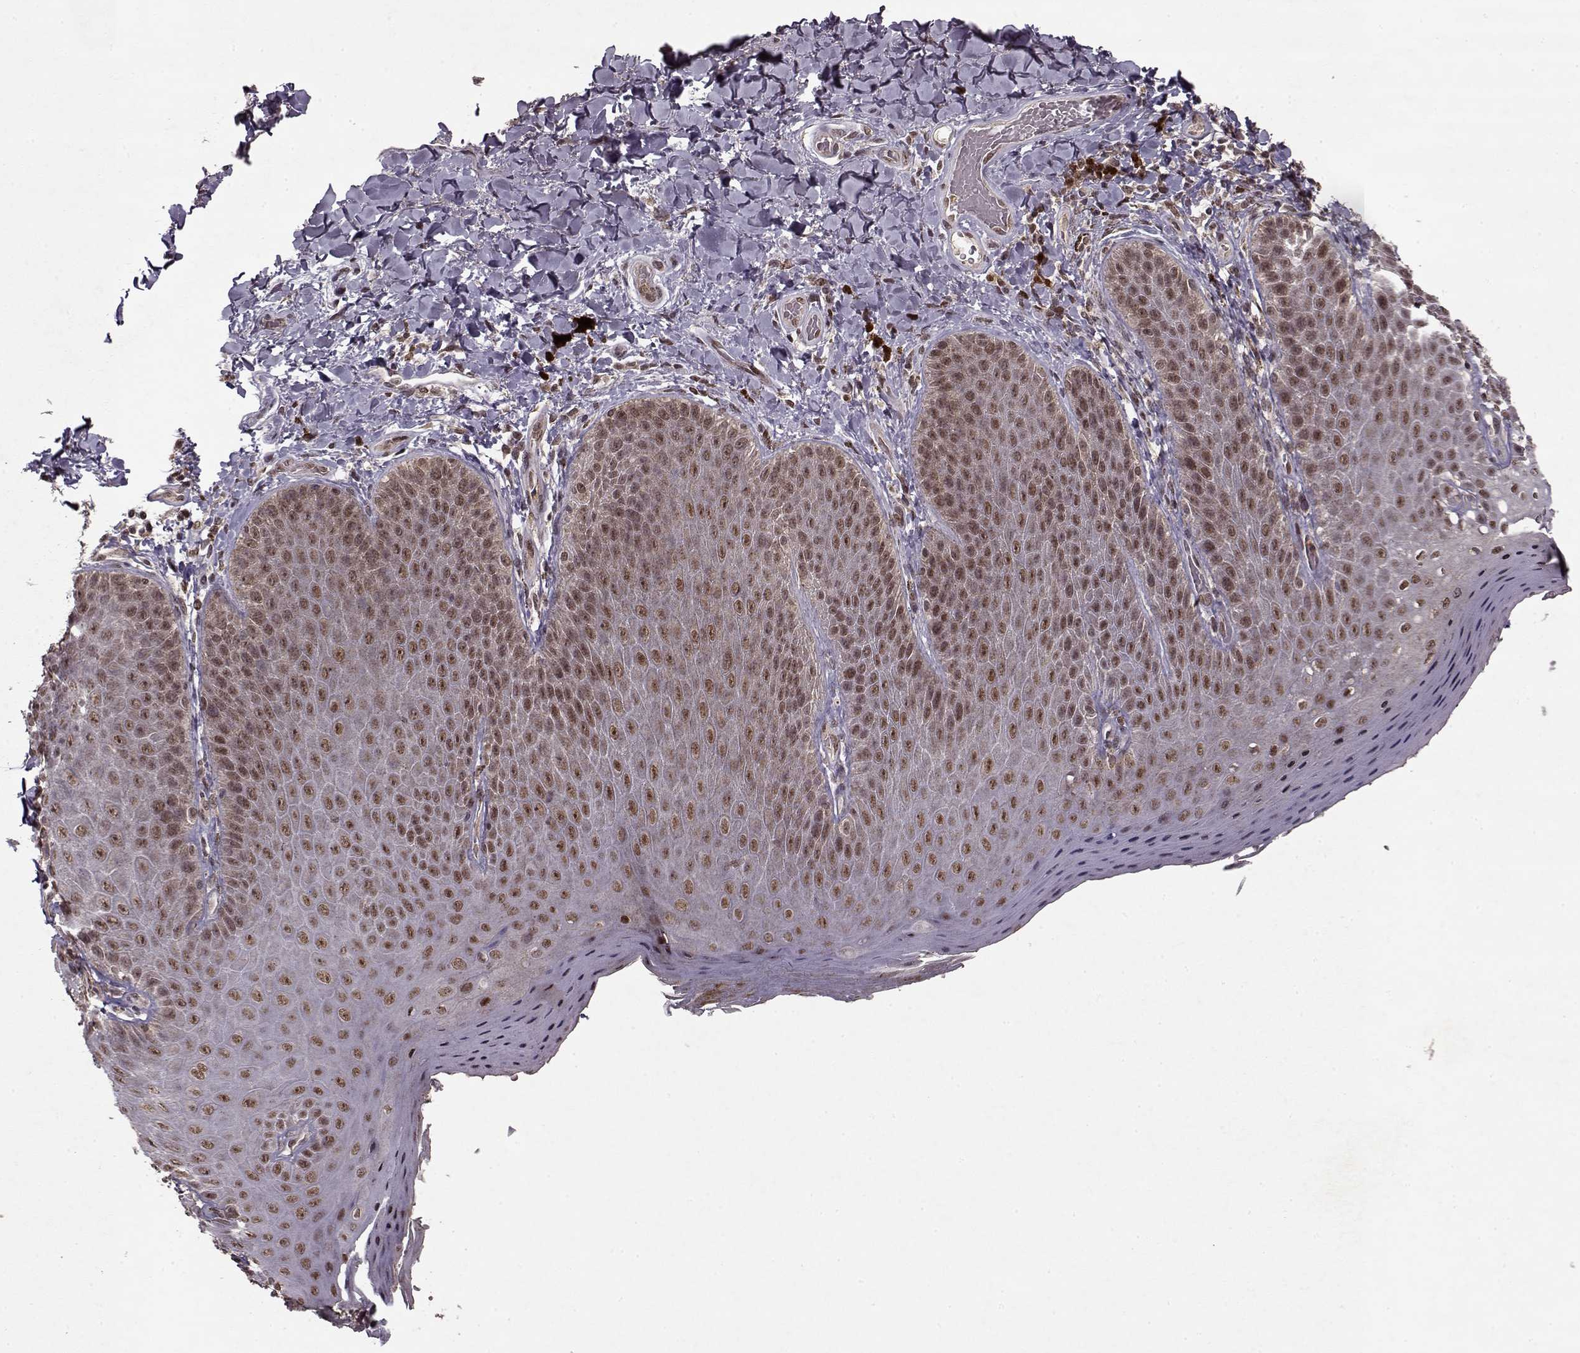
{"staining": {"intensity": "moderate", "quantity": ">75%", "location": "nuclear"}, "tissue": "skin", "cell_type": "Epidermal cells", "image_type": "normal", "snomed": [{"axis": "morphology", "description": "Normal tissue, NOS"}, {"axis": "topography", "description": "Anal"}], "caption": "The photomicrograph demonstrates staining of normal skin, revealing moderate nuclear protein staining (brown color) within epidermal cells. Using DAB (3,3'-diaminobenzidine) (brown) and hematoxylin (blue) stains, captured at high magnification using brightfield microscopy.", "gene": "PSMA7", "patient": {"sex": "male", "age": 53}}